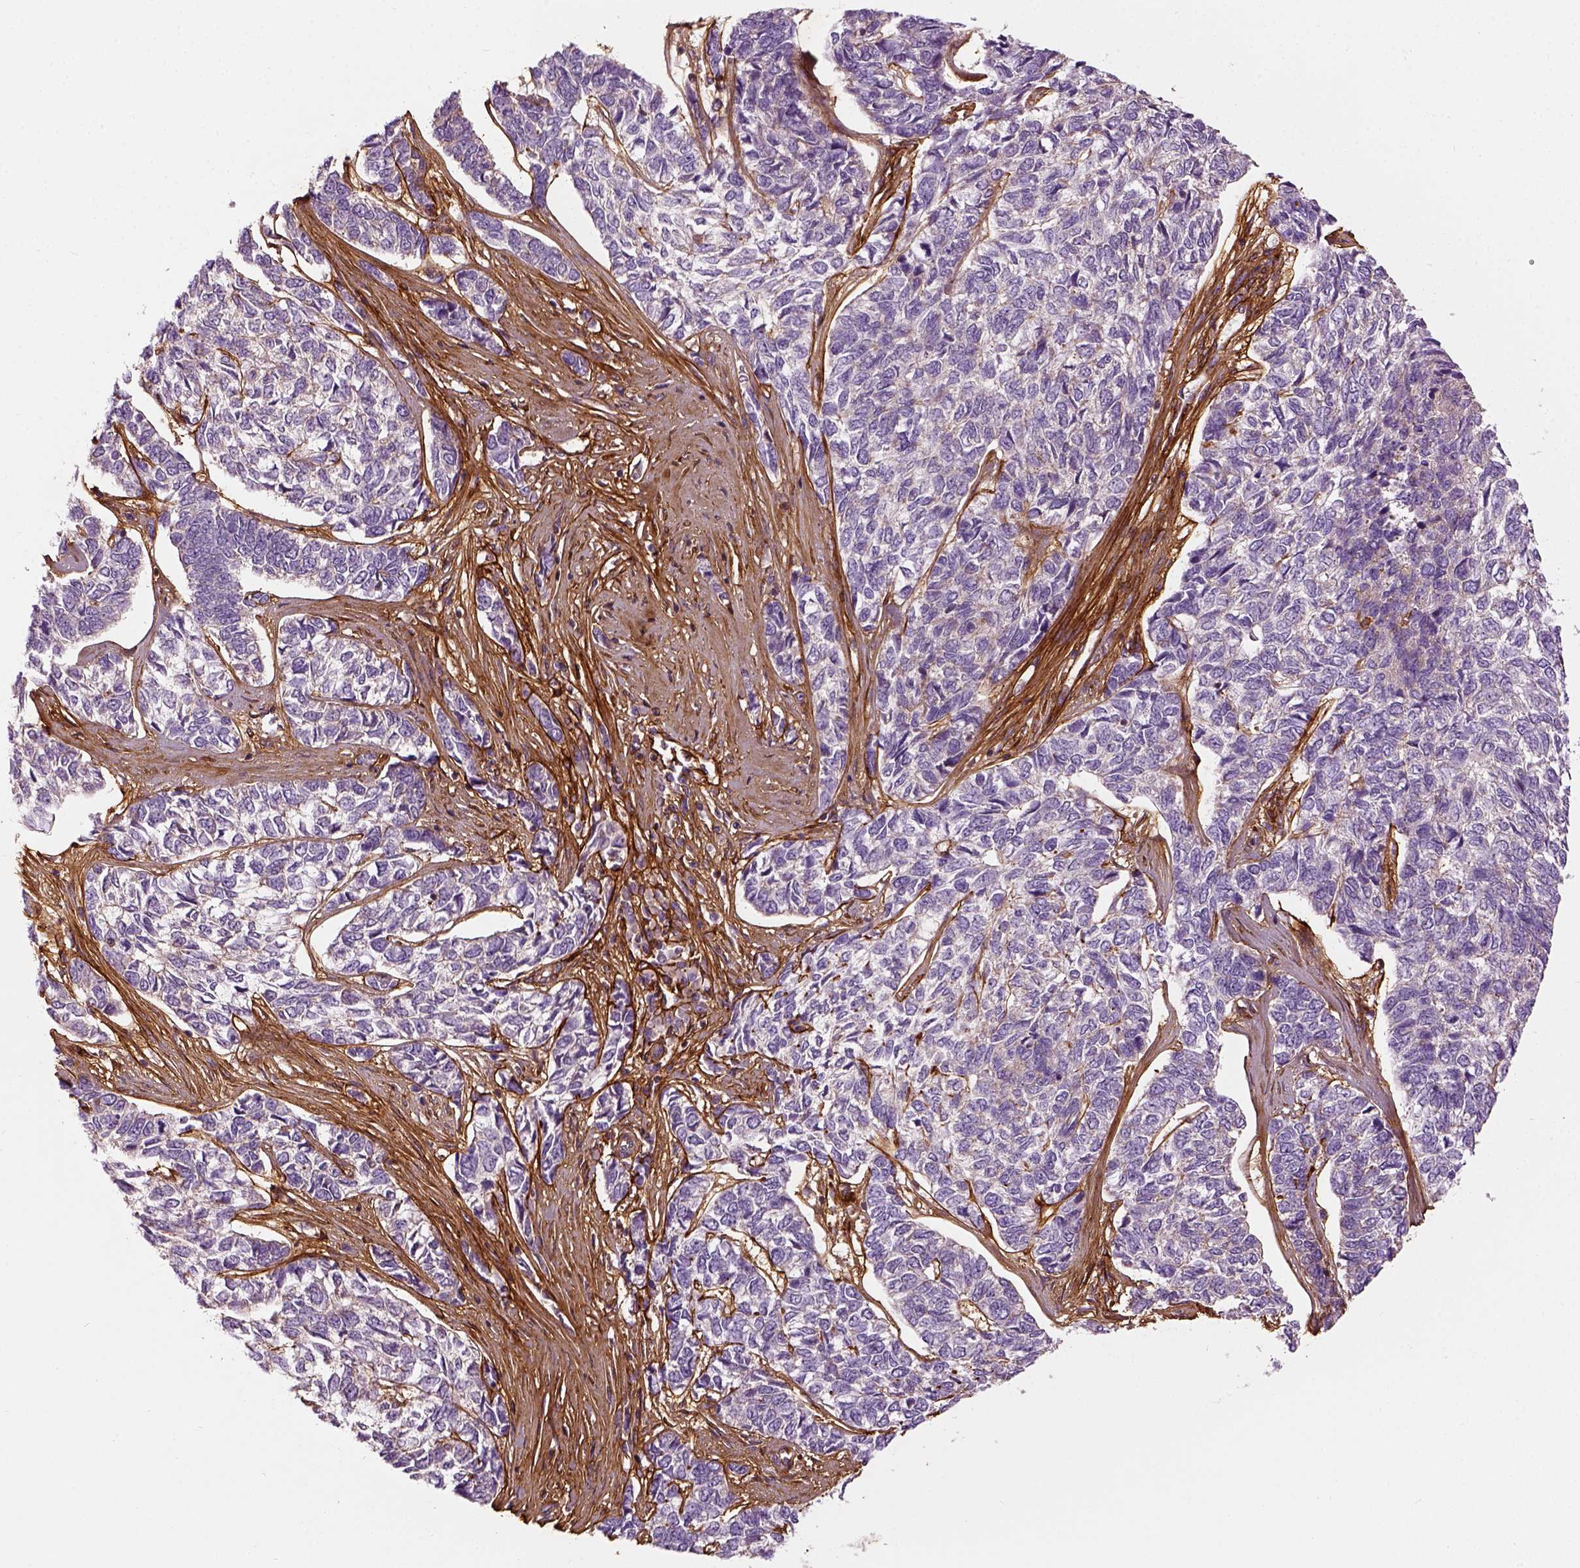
{"staining": {"intensity": "negative", "quantity": "none", "location": "none"}, "tissue": "skin cancer", "cell_type": "Tumor cells", "image_type": "cancer", "snomed": [{"axis": "morphology", "description": "Basal cell carcinoma"}, {"axis": "topography", "description": "Skin"}], "caption": "Tumor cells are negative for protein expression in human basal cell carcinoma (skin).", "gene": "COL6A2", "patient": {"sex": "female", "age": 65}}